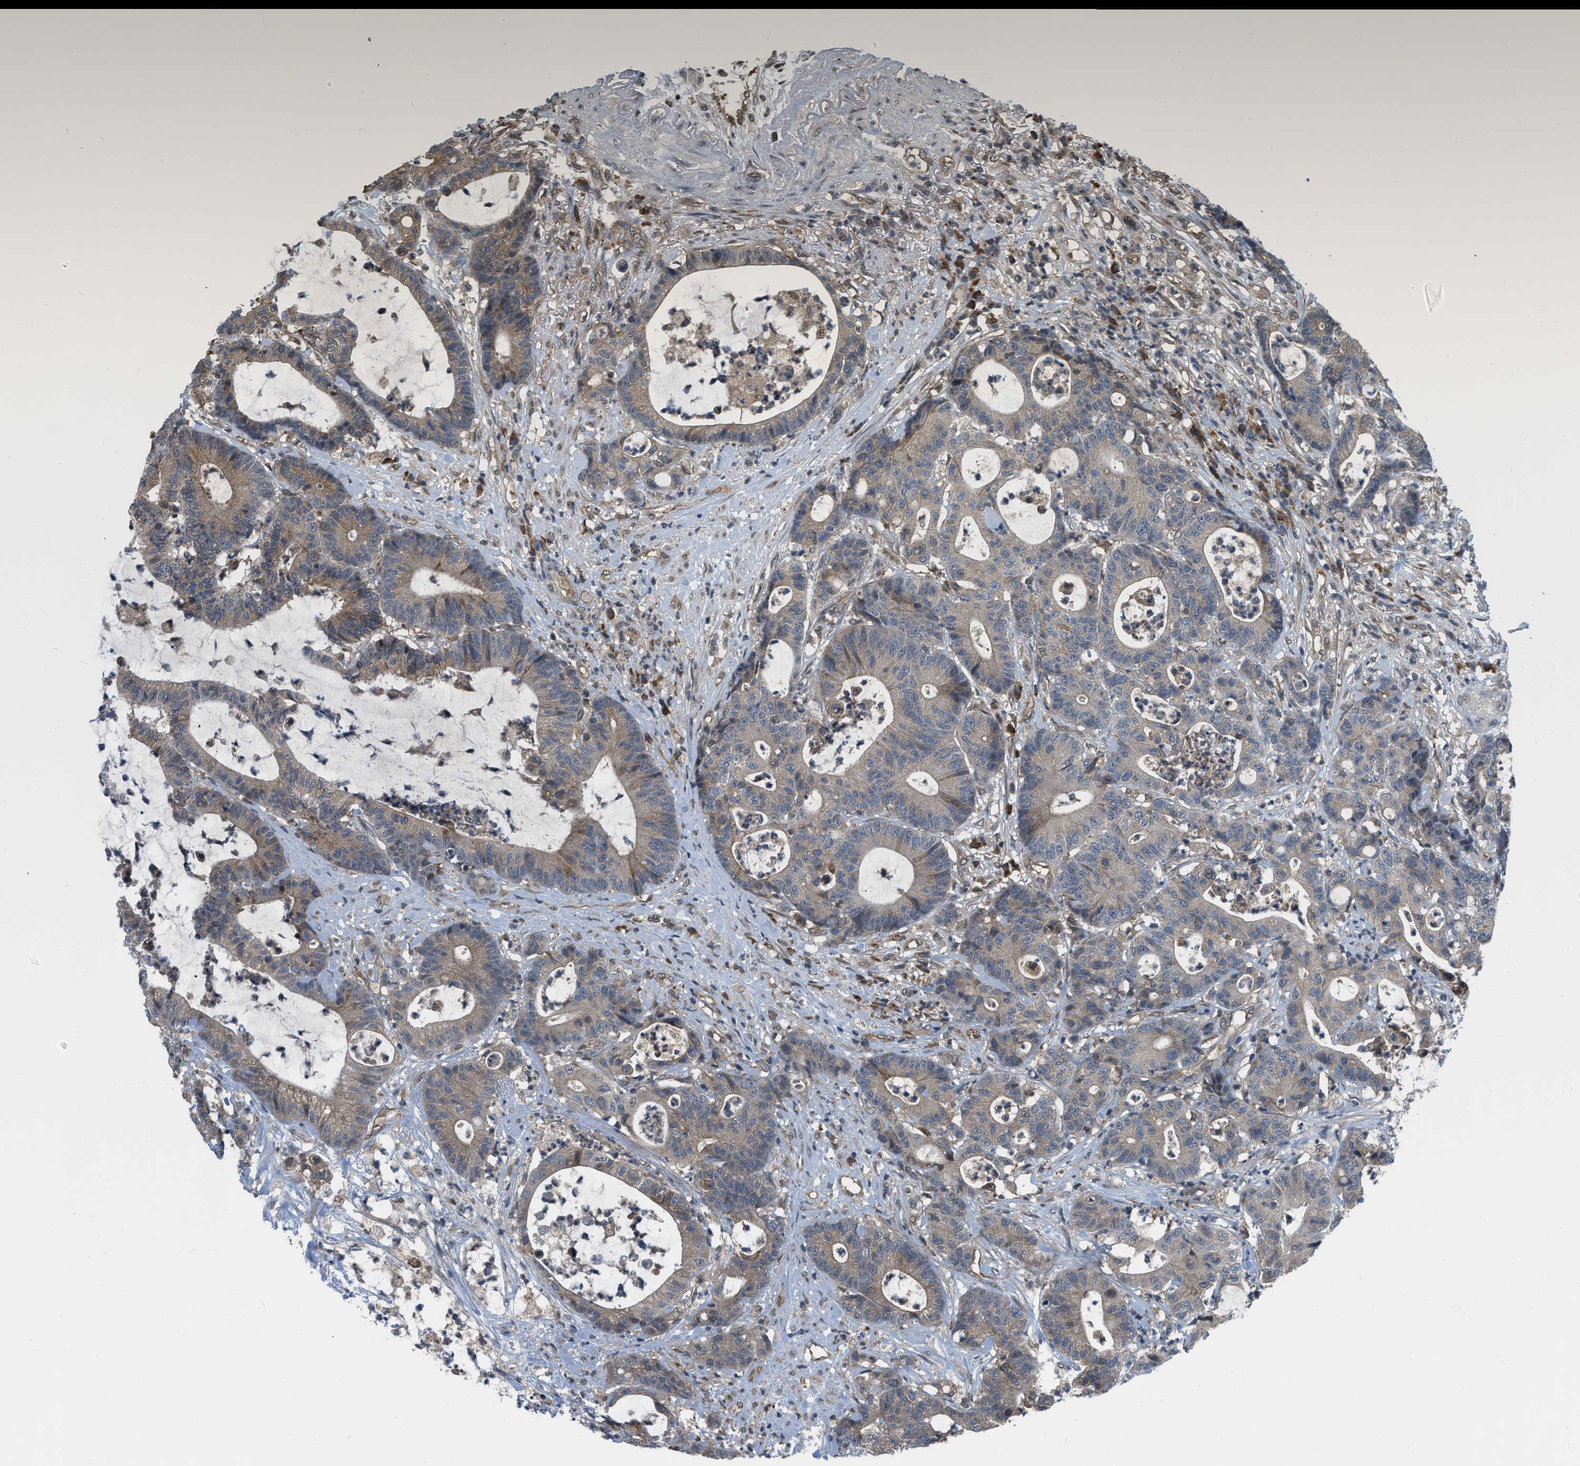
{"staining": {"intensity": "weak", "quantity": ">75%", "location": "cytoplasmic/membranous"}, "tissue": "colorectal cancer", "cell_type": "Tumor cells", "image_type": "cancer", "snomed": [{"axis": "morphology", "description": "Adenocarcinoma, NOS"}, {"axis": "topography", "description": "Colon"}], "caption": "This is a photomicrograph of immunohistochemistry (IHC) staining of adenocarcinoma (colorectal), which shows weak positivity in the cytoplasmic/membranous of tumor cells.", "gene": "BCL7C", "patient": {"sex": "female", "age": 84}}